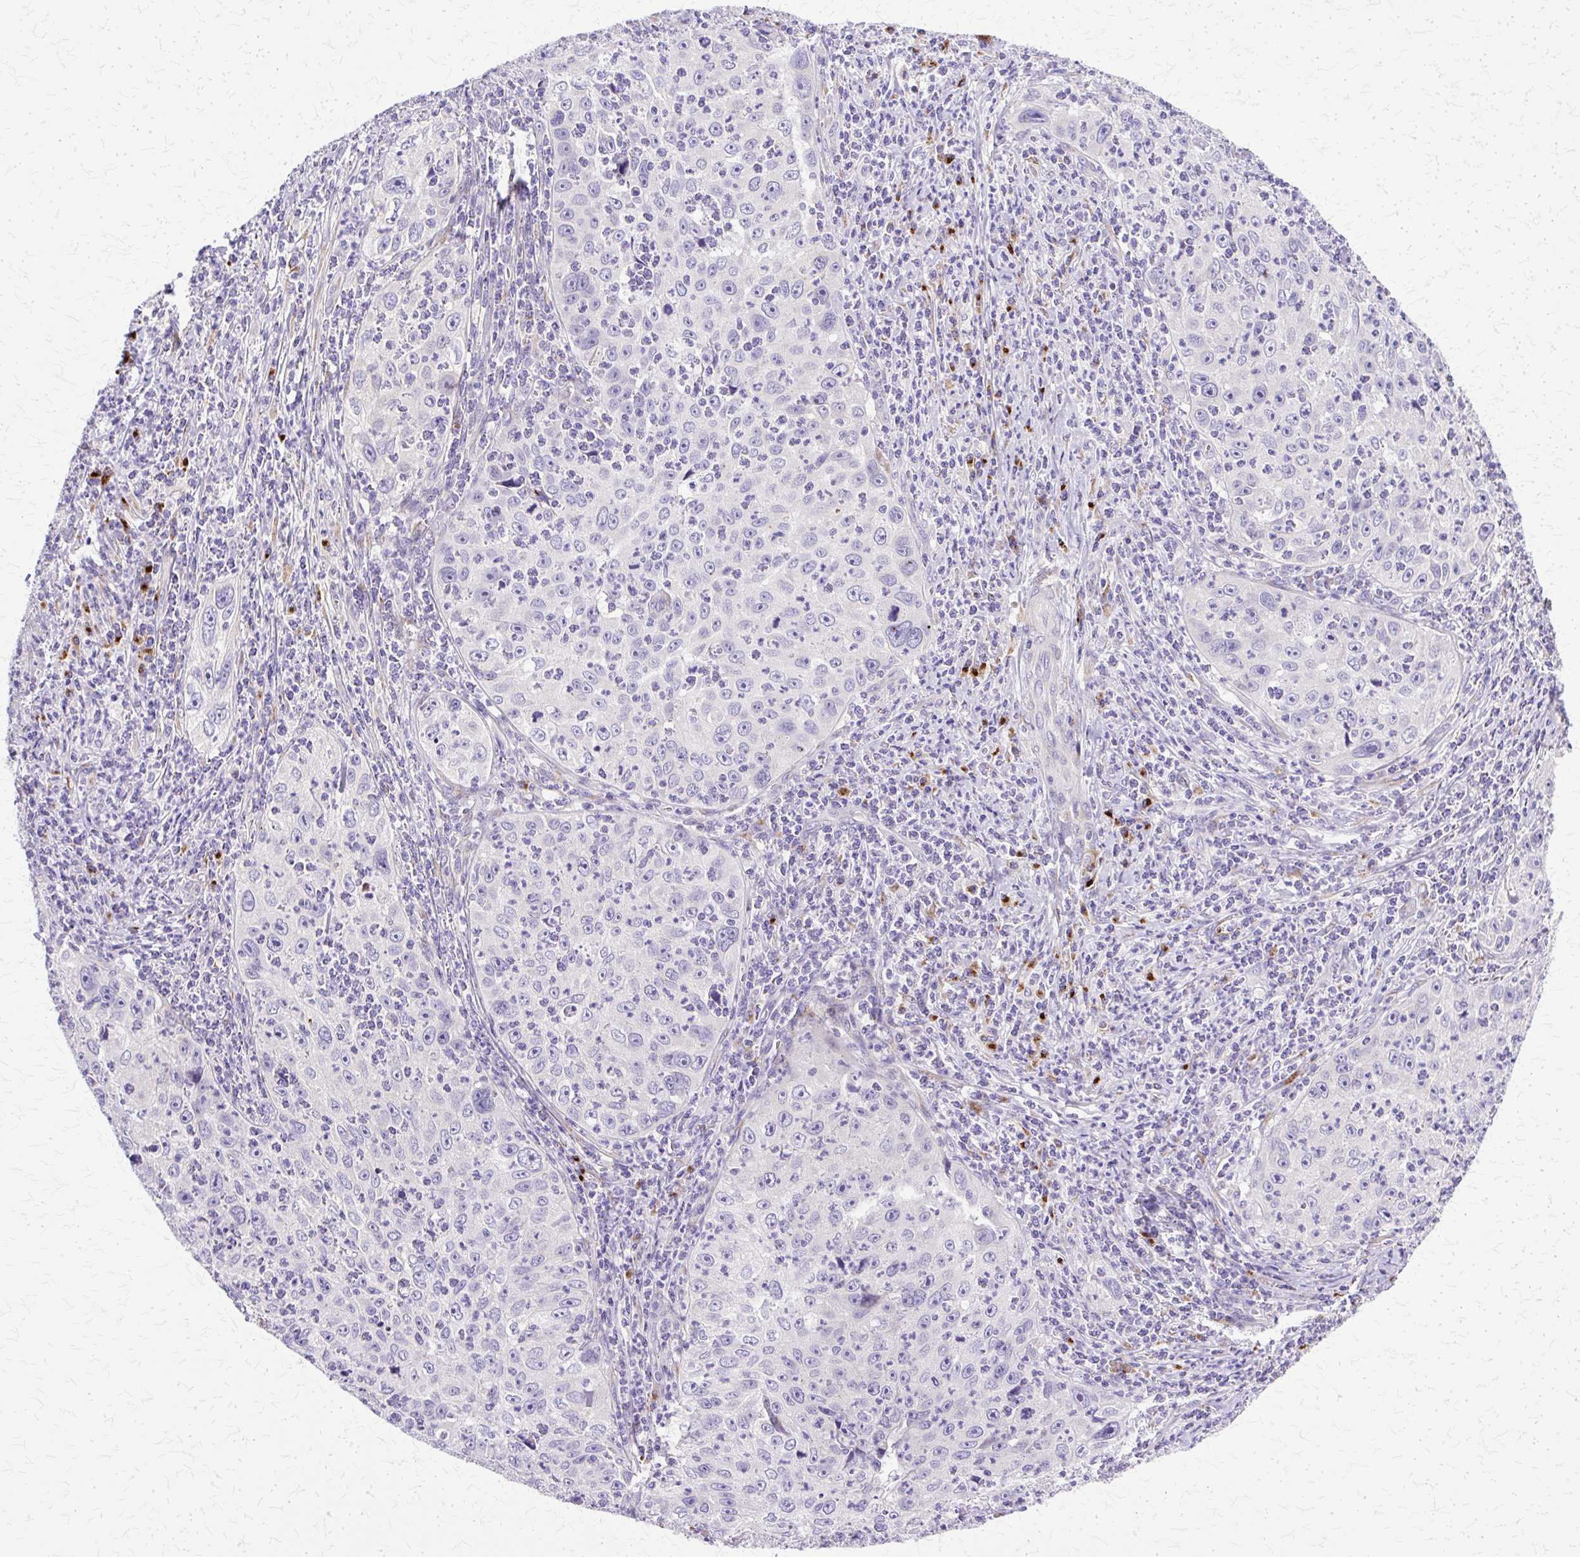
{"staining": {"intensity": "negative", "quantity": "none", "location": "none"}, "tissue": "cervical cancer", "cell_type": "Tumor cells", "image_type": "cancer", "snomed": [{"axis": "morphology", "description": "Squamous cell carcinoma, NOS"}, {"axis": "topography", "description": "Cervix"}], "caption": "Squamous cell carcinoma (cervical) was stained to show a protein in brown. There is no significant staining in tumor cells.", "gene": "TBC1D3G", "patient": {"sex": "female", "age": 30}}